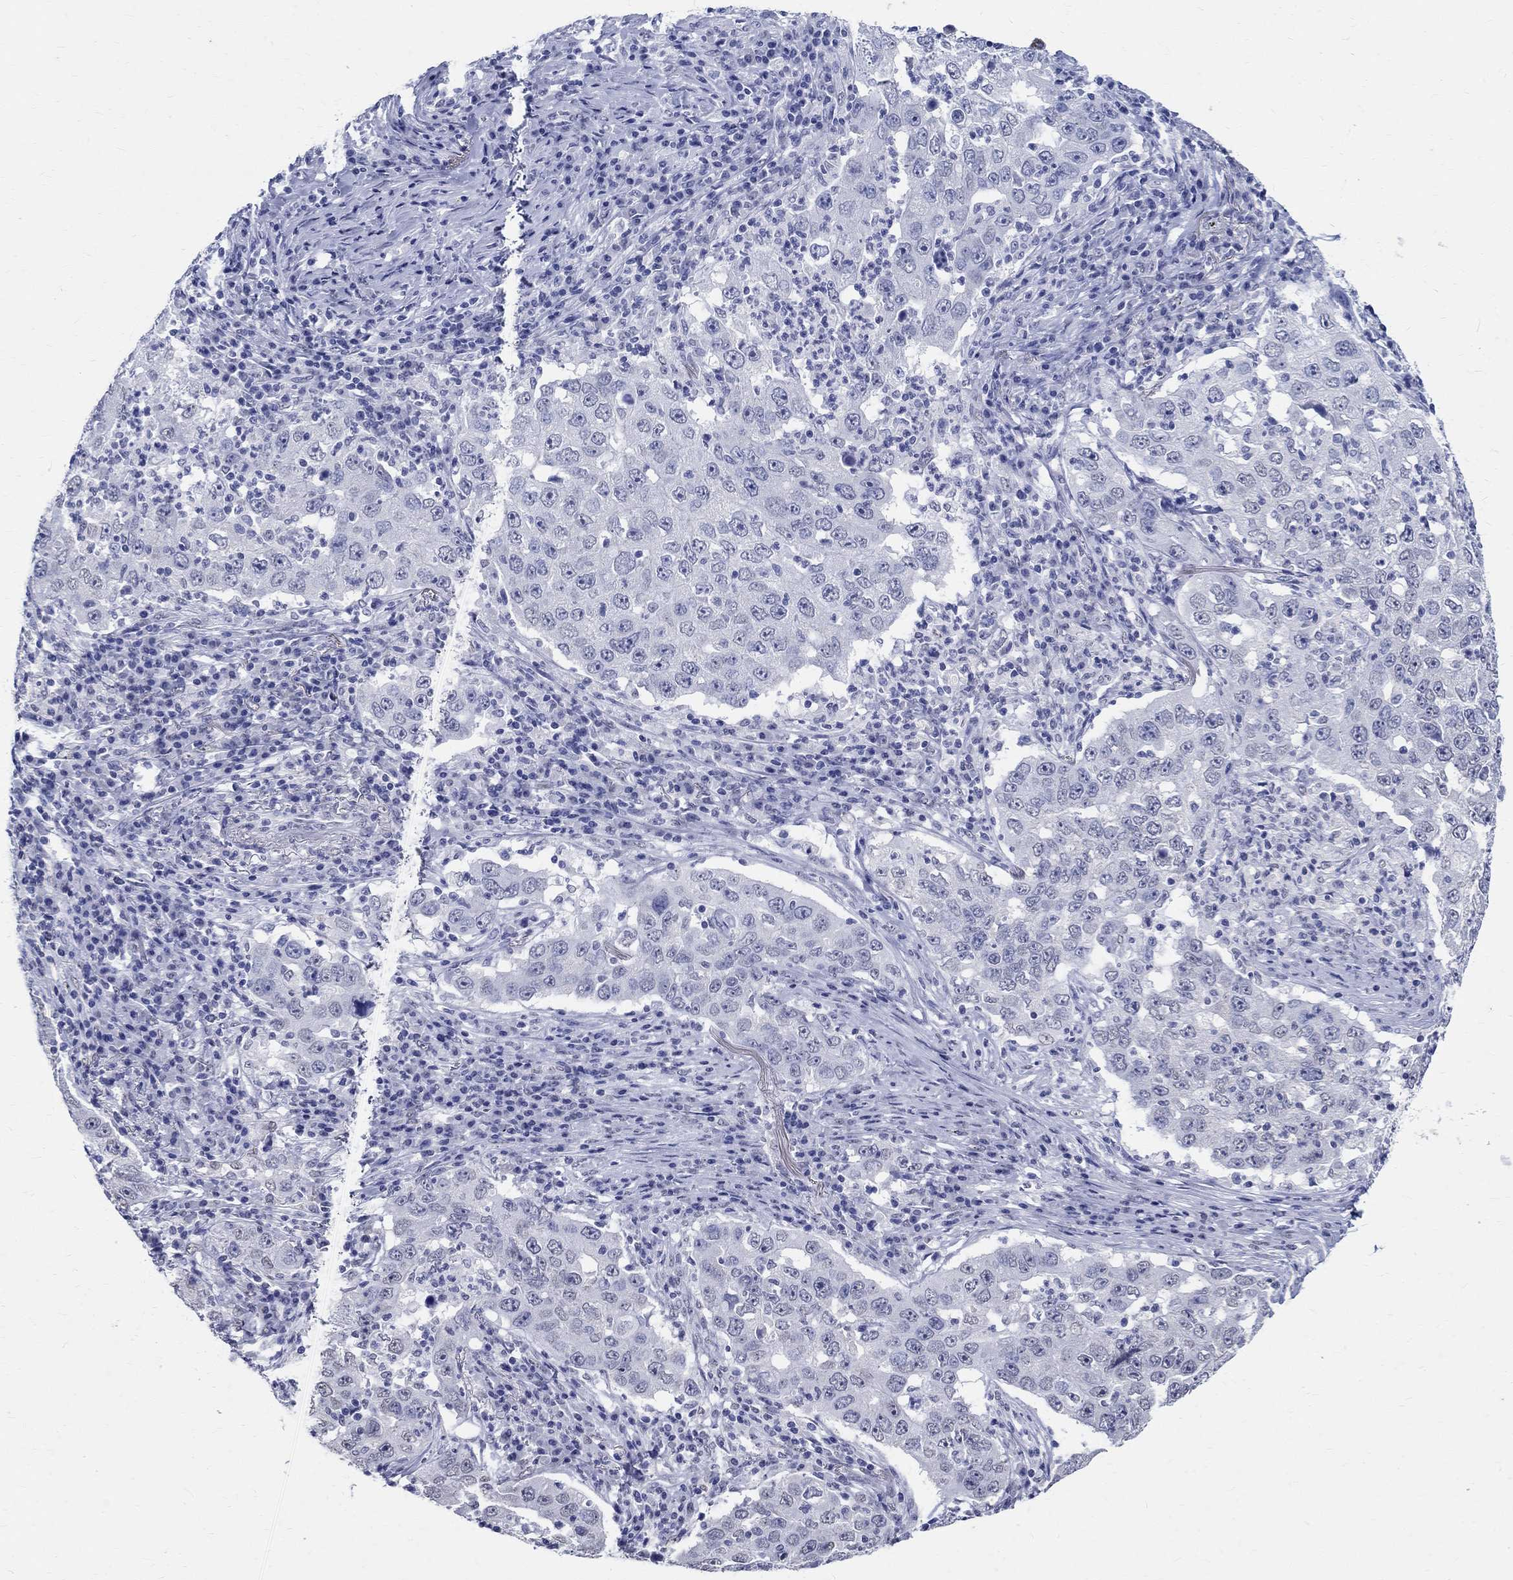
{"staining": {"intensity": "negative", "quantity": "none", "location": "none"}, "tissue": "lung cancer", "cell_type": "Tumor cells", "image_type": "cancer", "snomed": [{"axis": "morphology", "description": "Adenocarcinoma, NOS"}, {"axis": "topography", "description": "Lung"}], "caption": "Photomicrograph shows no protein staining in tumor cells of adenocarcinoma (lung) tissue. Nuclei are stained in blue.", "gene": "TSPAN16", "patient": {"sex": "male", "age": 73}}